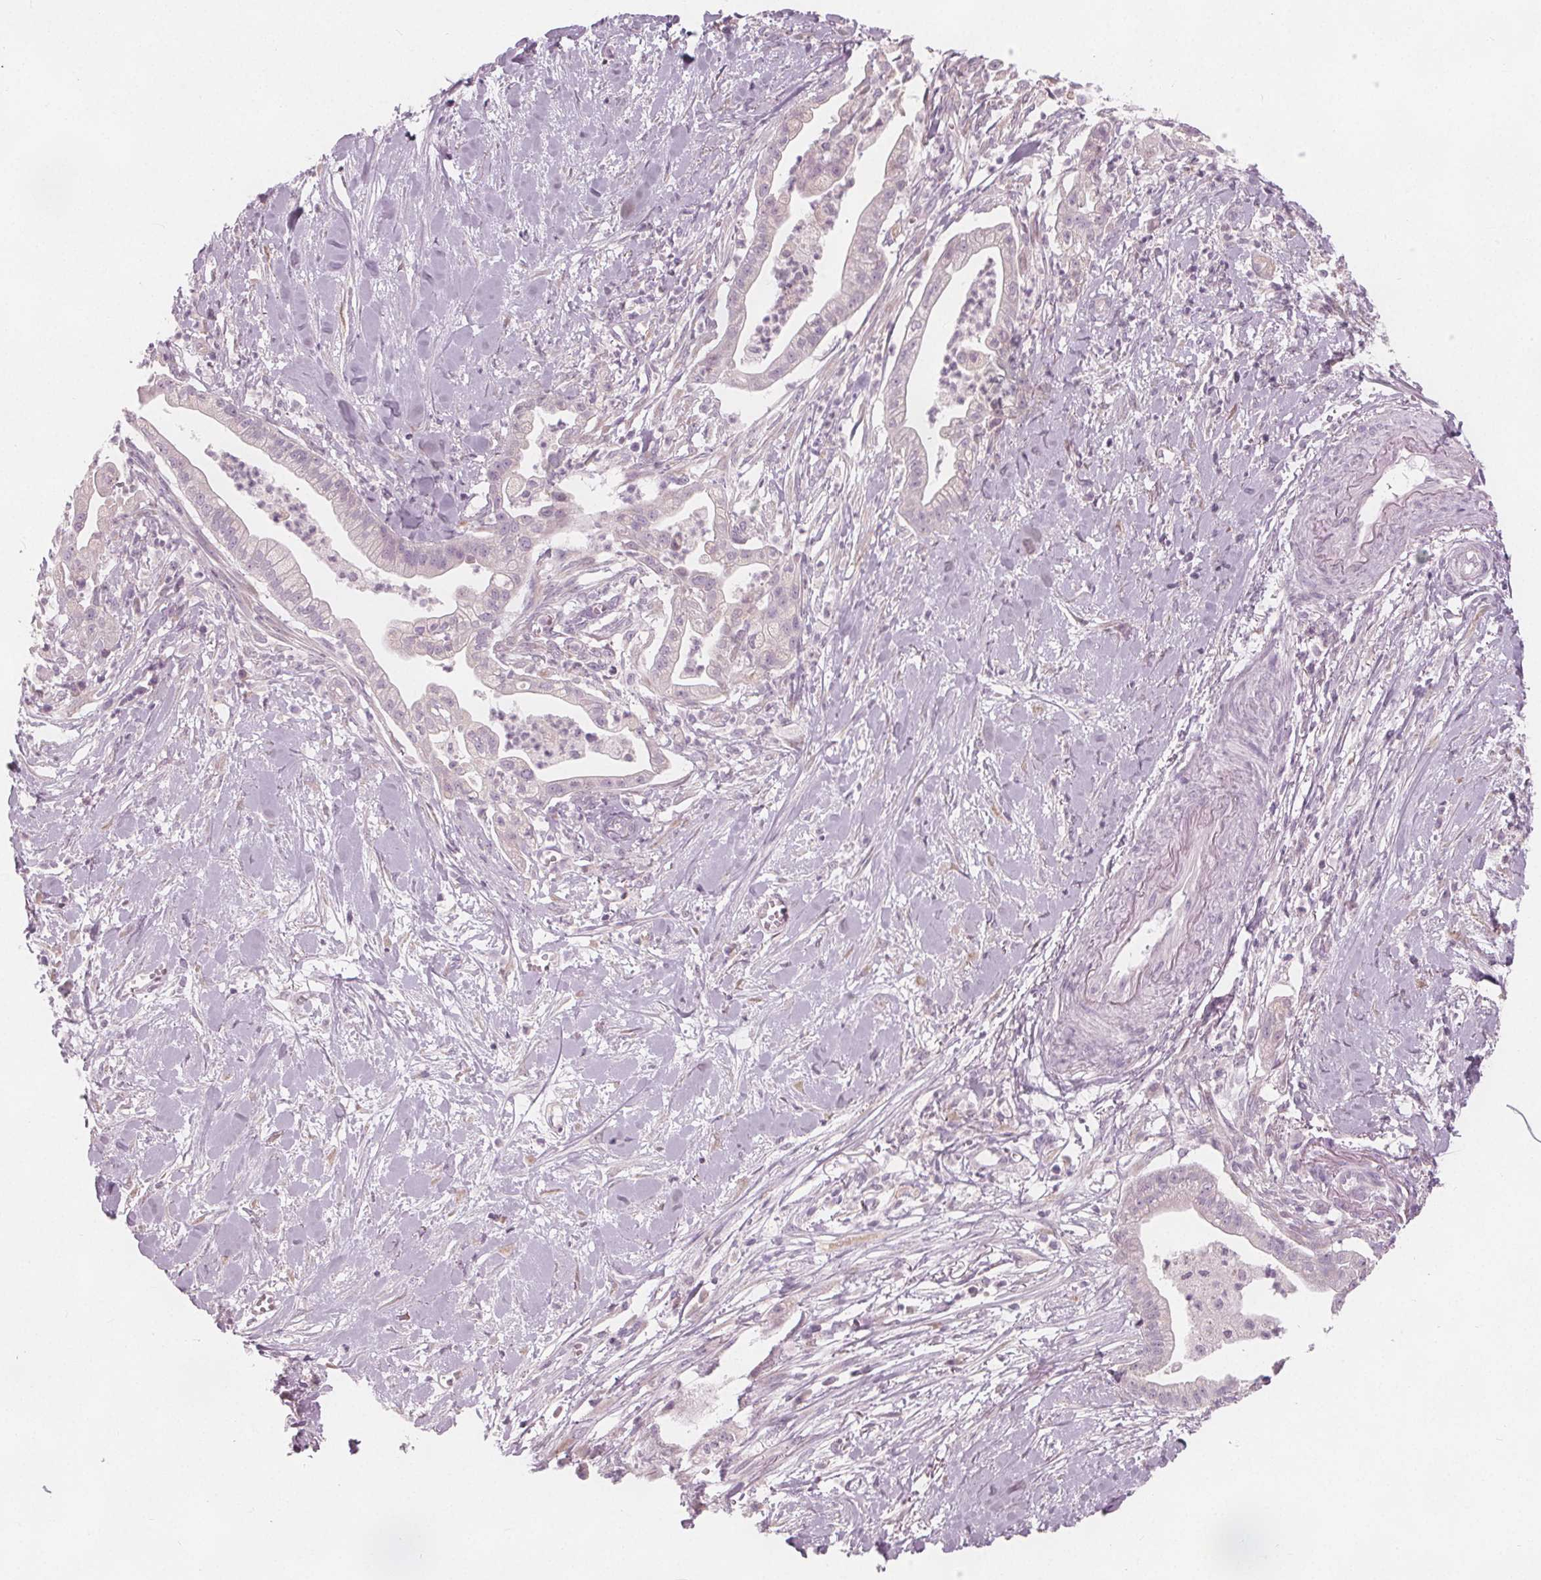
{"staining": {"intensity": "negative", "quantity": "none", "location": "none"}, "tissue": "pancreatic cancer", "cell_type": "Tumor cells", "image_type": "cancer", "snomed": [{"axis": "morphology", "description": "Normal tissue, NOS"}, {"axis": "morphology", "description": "Adenocarcinoma, NOS"}, {"axis": "topography", "description": "Lymph node"}, {"axis": "topography", "description": "Pancreas"}], "caption": "Protein analysis of pancreatic cancer (adenocarcinoma) reveals no significant expression in tumor cells.", "gene": "BRSK1", "patient": {"sex": "female", "age": 58}}